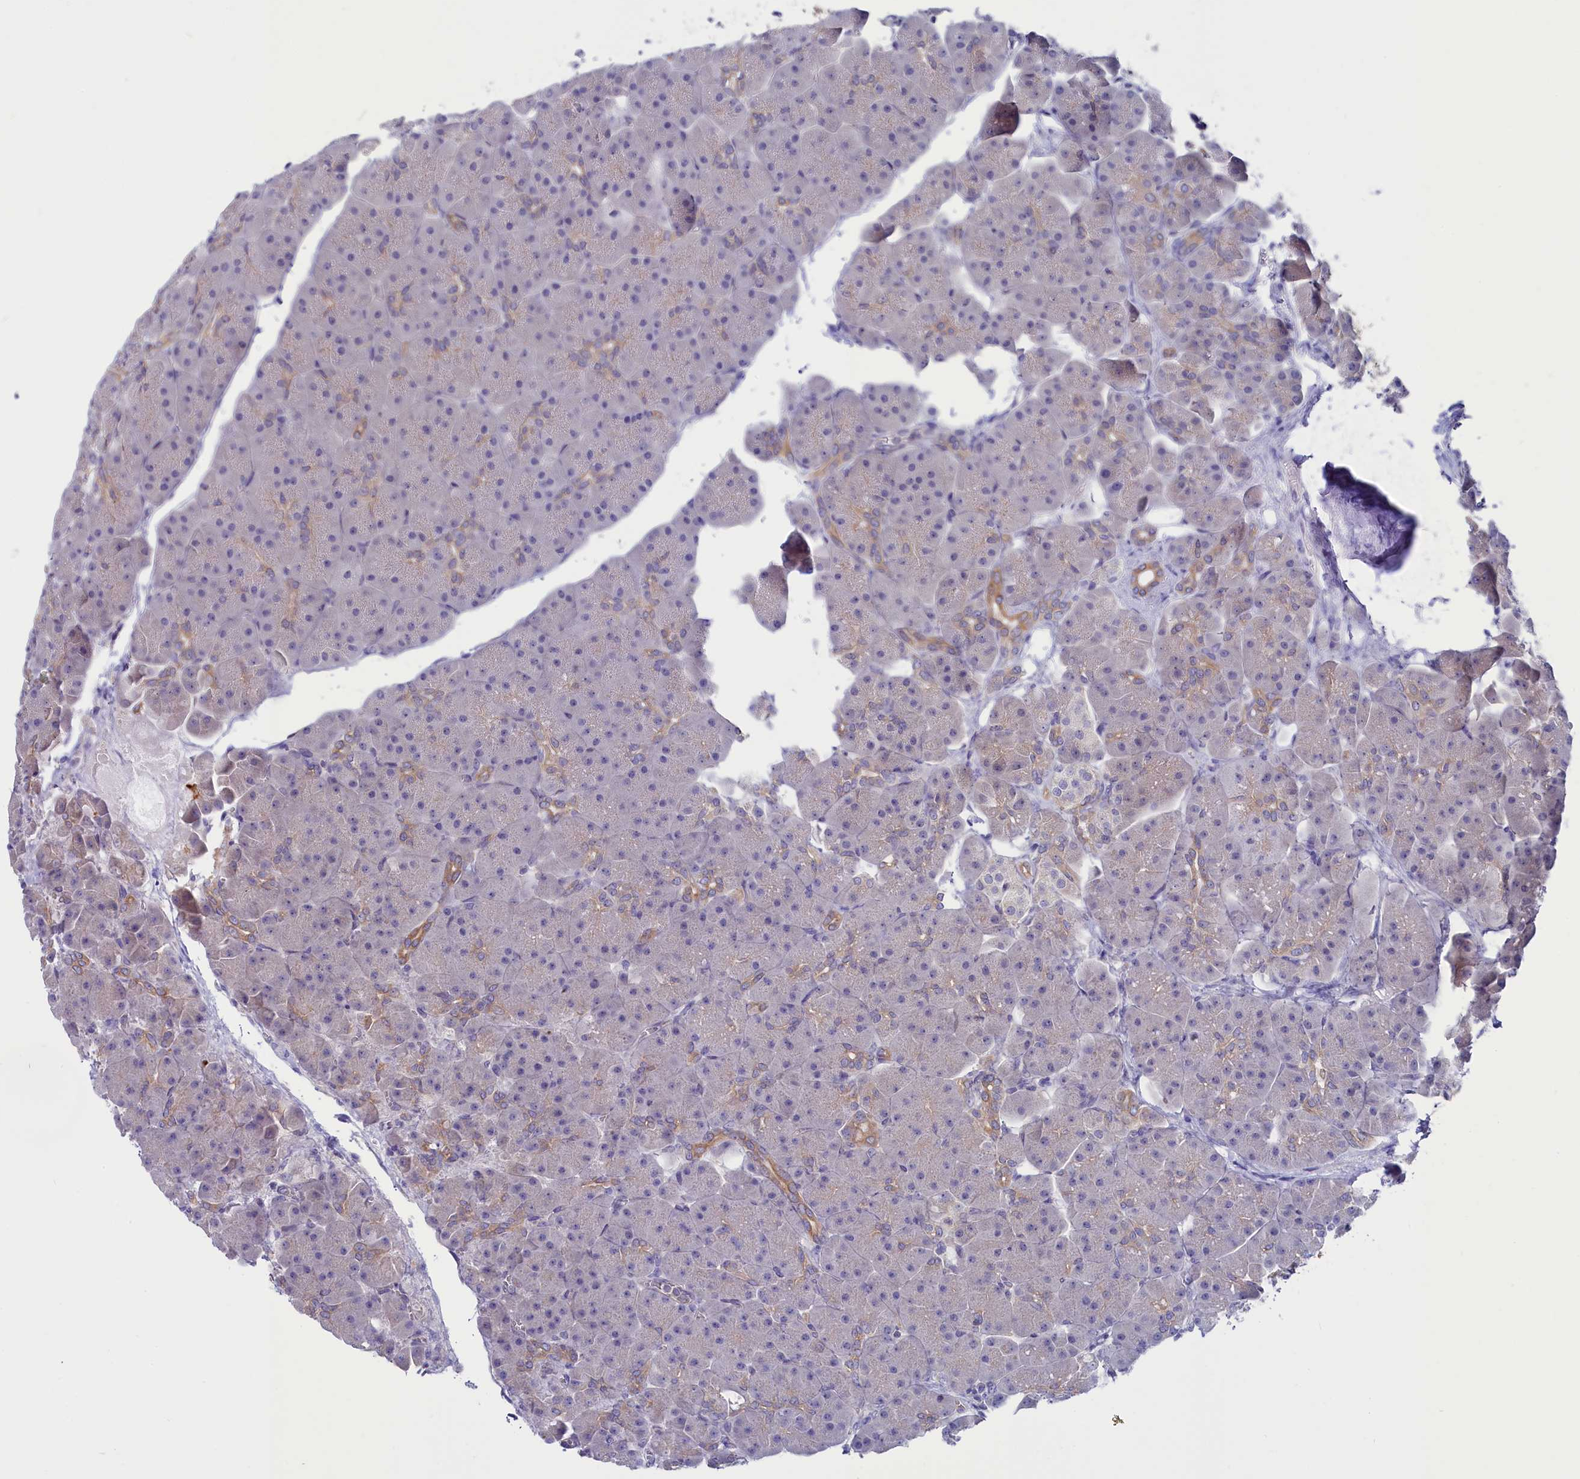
{"staining": {"intensity": "moderate", "quantity": "<25%", "location": "cytoplasmic/membranous"}, "tissue": "pancreas", "cell_type": "Exocrine glandular cells", "image_type": "normal", "snomed": [{"axis": "morphology", "description": "Normal tissue, NOS"}, {"axis": "topography", "description": "Pancreas"}], "caption": "Pancreas stained for a protein (brown) shows moderate cytoplasmic/membranous positive expression in approximately <25% of exocrine glandular cells.", "gene": "CIAPIN1", "patient": {"sex": "male", "age": 66}}